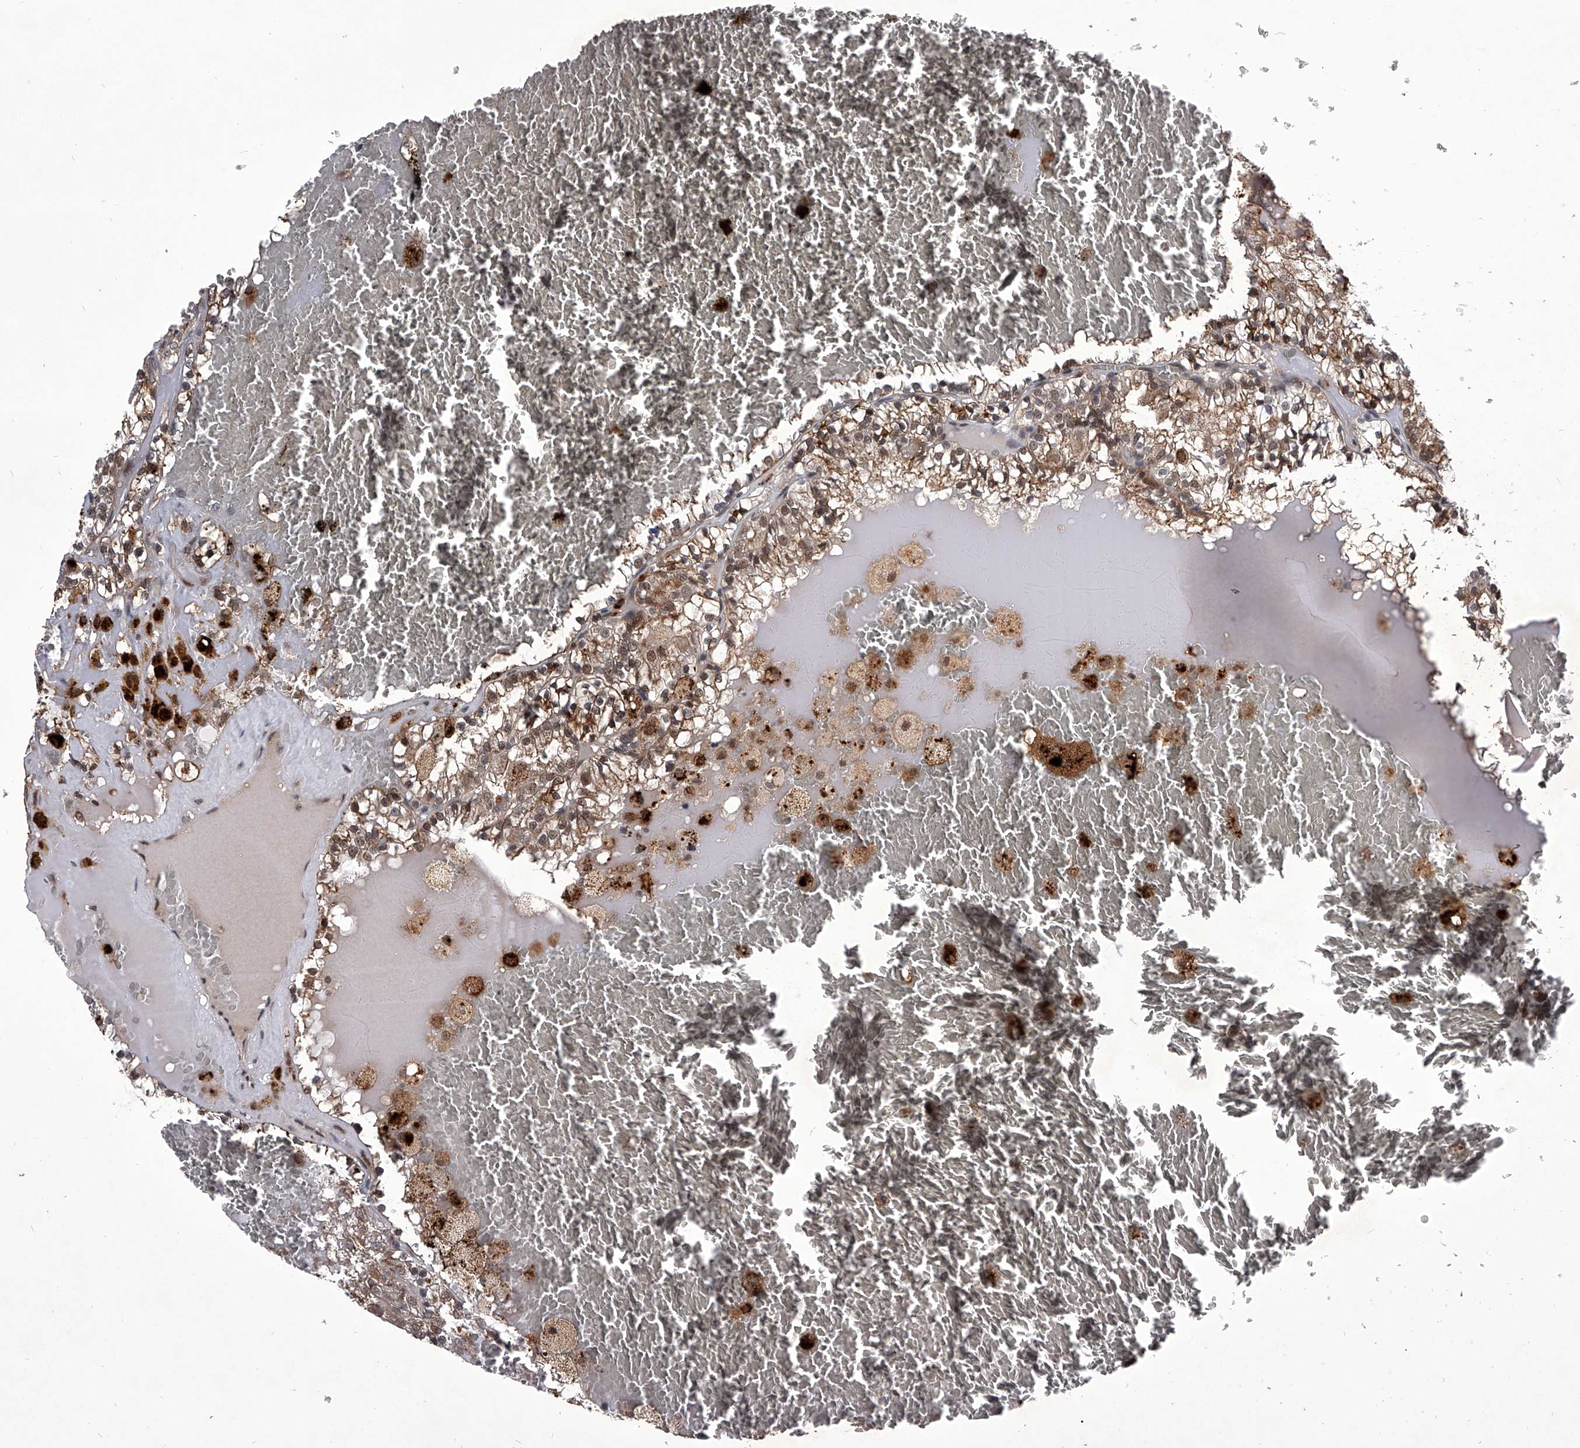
{"staining": {"intensity": "moderate", "quantity": ">75%", "location": "cytoplasmic/membranous,nuclear"}, "tissue": "renal cancer", "cell_type": "Tumor cells", "image_type": "cancer", "snomed": [{"axis": "morphology", "description": "Adenocarcinoma, NOS"}, {"axis": "topography", "description": "Kidney"}], "caption": "A photomicrograph of human adenocarcinoma (renal) stained for a protein exhibits moderate cytoplasmic/membranous and nuclear brown staining in tumor cells.", "gene": "CMTR1", "patient": {"sex": "female", "age": 56}}